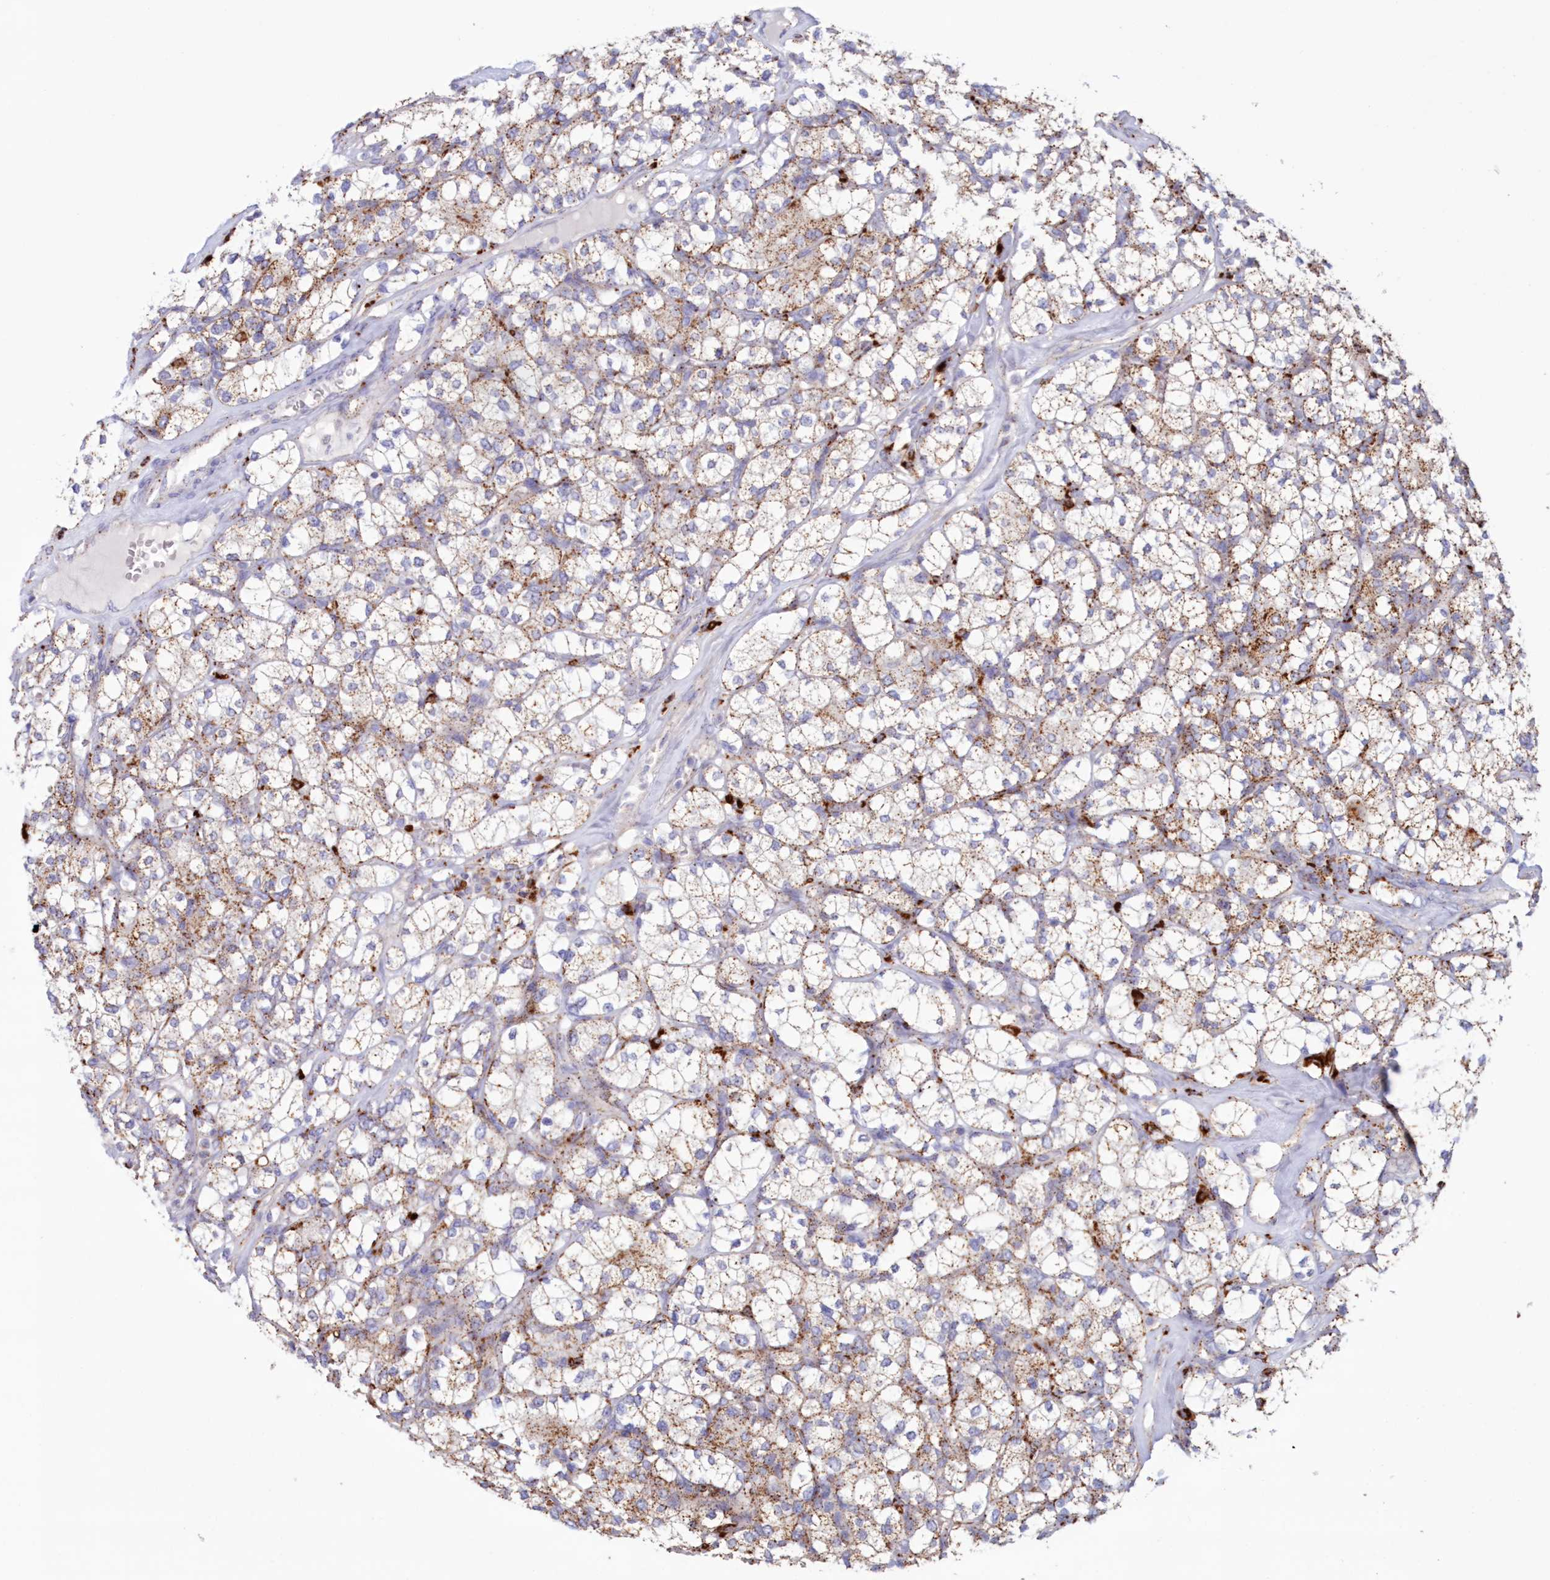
{"staining": {"intensity": "moderate", "quantity": "25%-75%", "location": "cytoplasmic/membranous"}, "tissue": "renal cancer", "cell_type": "Tumor cells", "image_type": "cancer", "snomed": [{"axis": "morphology", "description": "Adenocarcinoma, NOS"}, {"axis": "topography", "description": "Kidney"}], "caption": "Protein expression analysis of adenocarcinoma (renal) displays moderate cytoplasmic/membranous staining in approximately 25%-75% of tumor cells.", "gene": "TPP1", "patient": {"sex": "male", "age": 77}}